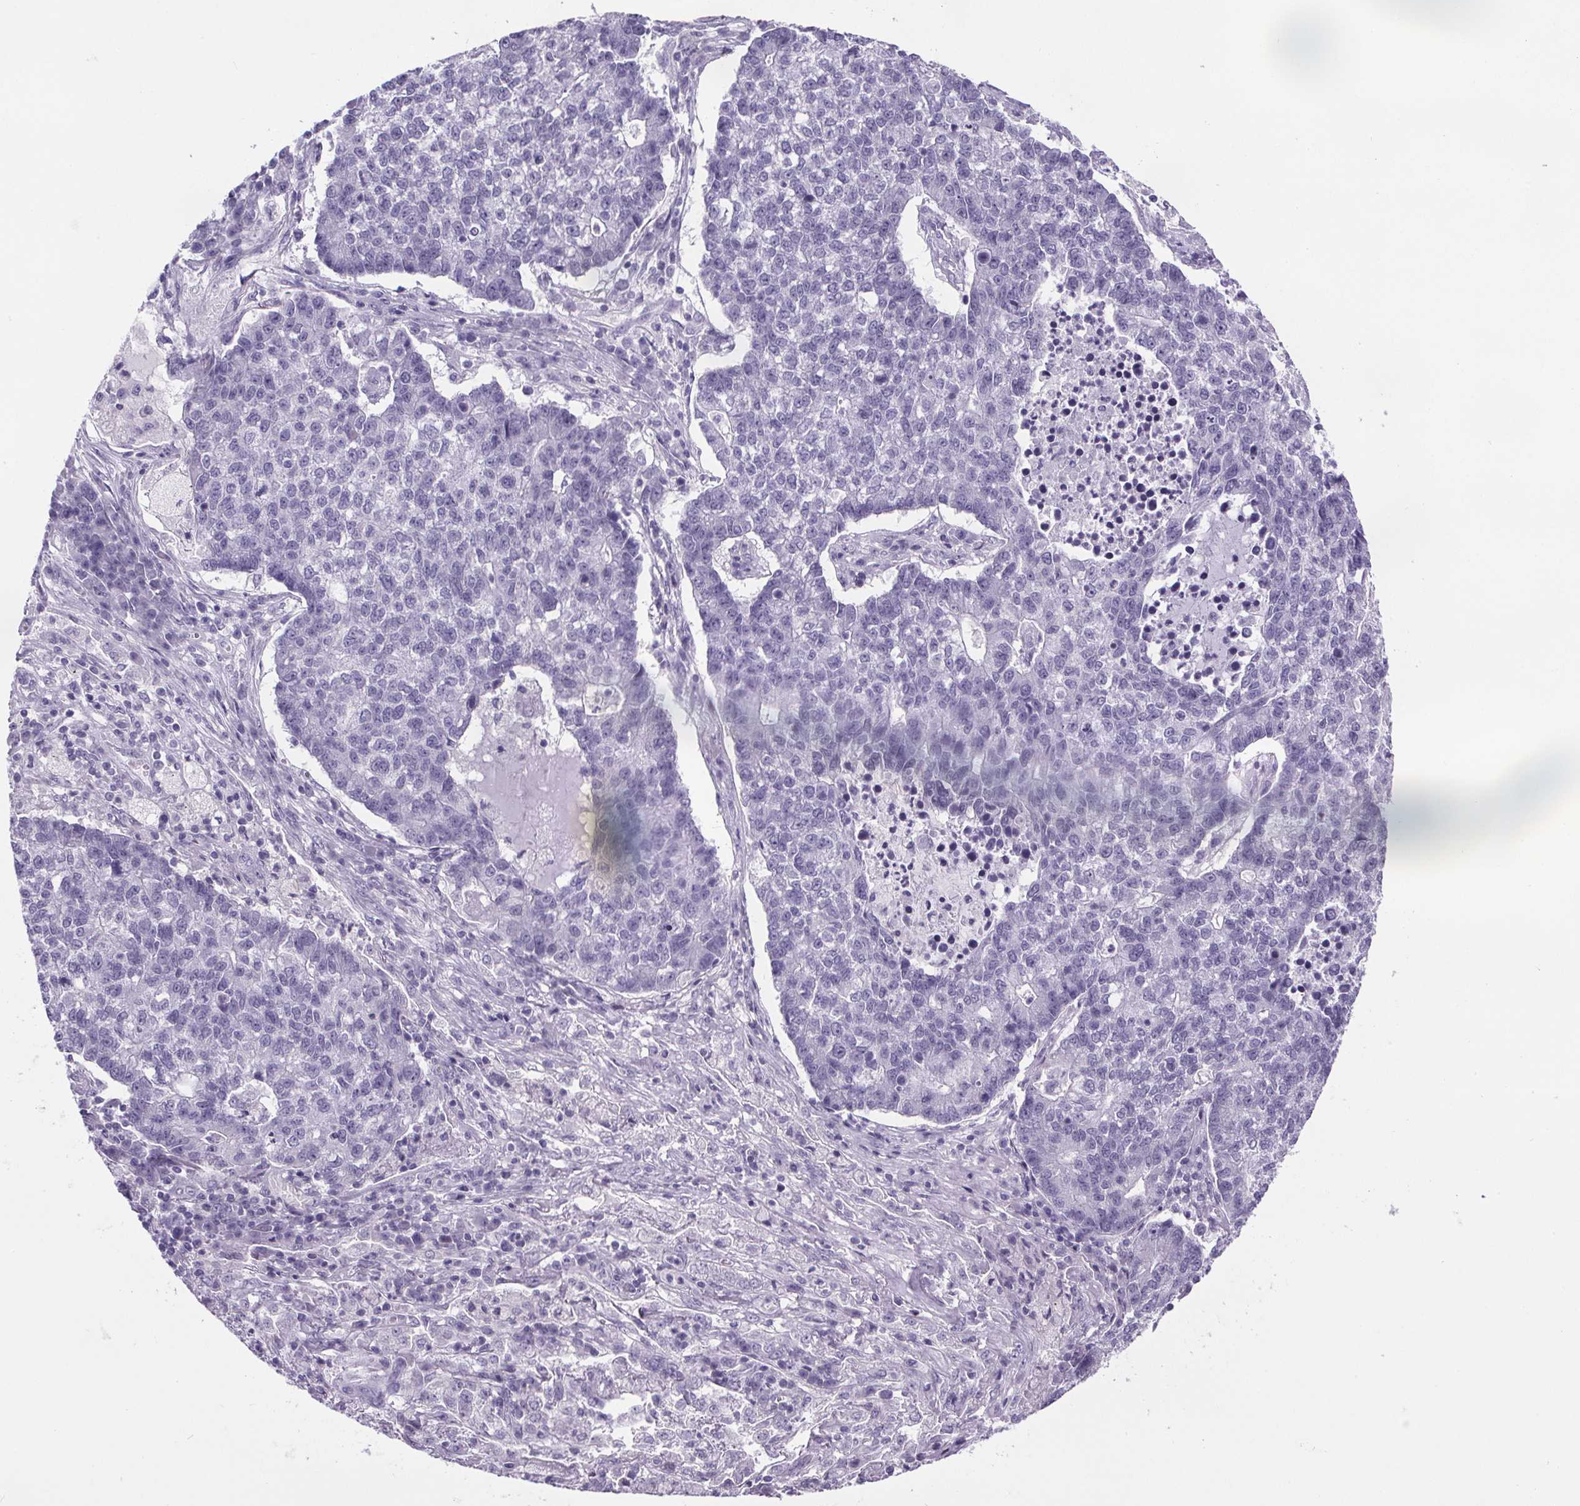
{"staining": {"intensity": "negative", "quantity": "none", "location": "none"}, "tissue": "lung cancer", "cell_type": "Tumor cells", "image_type": "cancer", "snomed": [{"axis": "morphology", "description": "Adenocarcinoma, NOS"}, {"axis": "topography", "description": "Lung"}], "caption": "This histopathology image is of lung adenocarcinoma stained with immunohistochemistry to label a protein in brown with the nuclei are counter-stained blue. There is no staining in tumor cells.", "gene": "CUBN", "patient": {"sex": "male", "age": 57}}